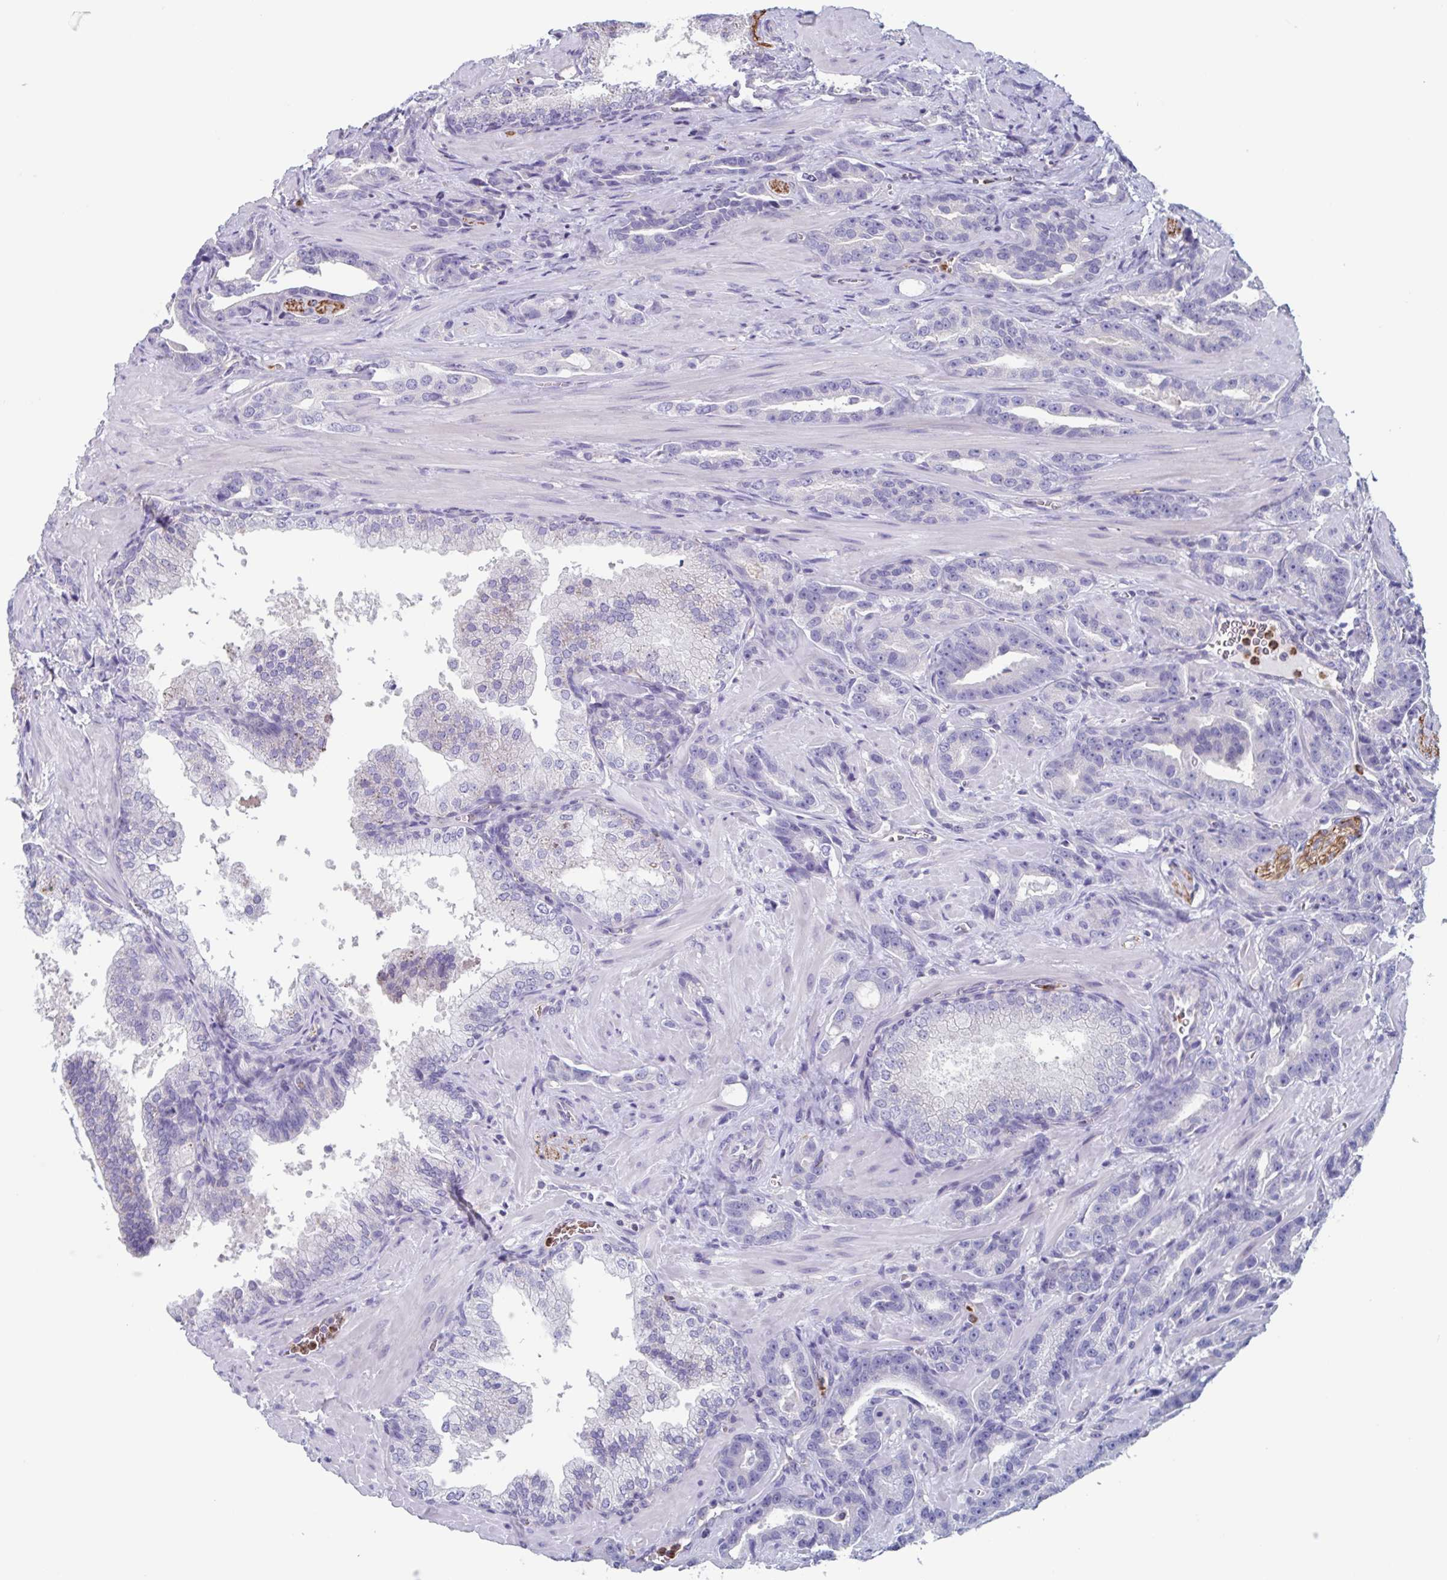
{"staining": {"intensity": "negative", "quantity": "none", "location": "none"}, "tissue": "prostate cancer", "cell_type": "Tumor cells", "image_type": "cancer", "snomed": [{"axis": "morphology", "description": "Adenocarcinoma, High grade"}, {"axis": "topography", "description": "Prostate"}], "caption": "IHC image of neoplastic tissue: human prostate high-grade adenocarcinoma stained with DAB exhibits no significant protein expression in tumor cells.", "gene": "BPI", "patient": {"sex": "male", "age": 65}}